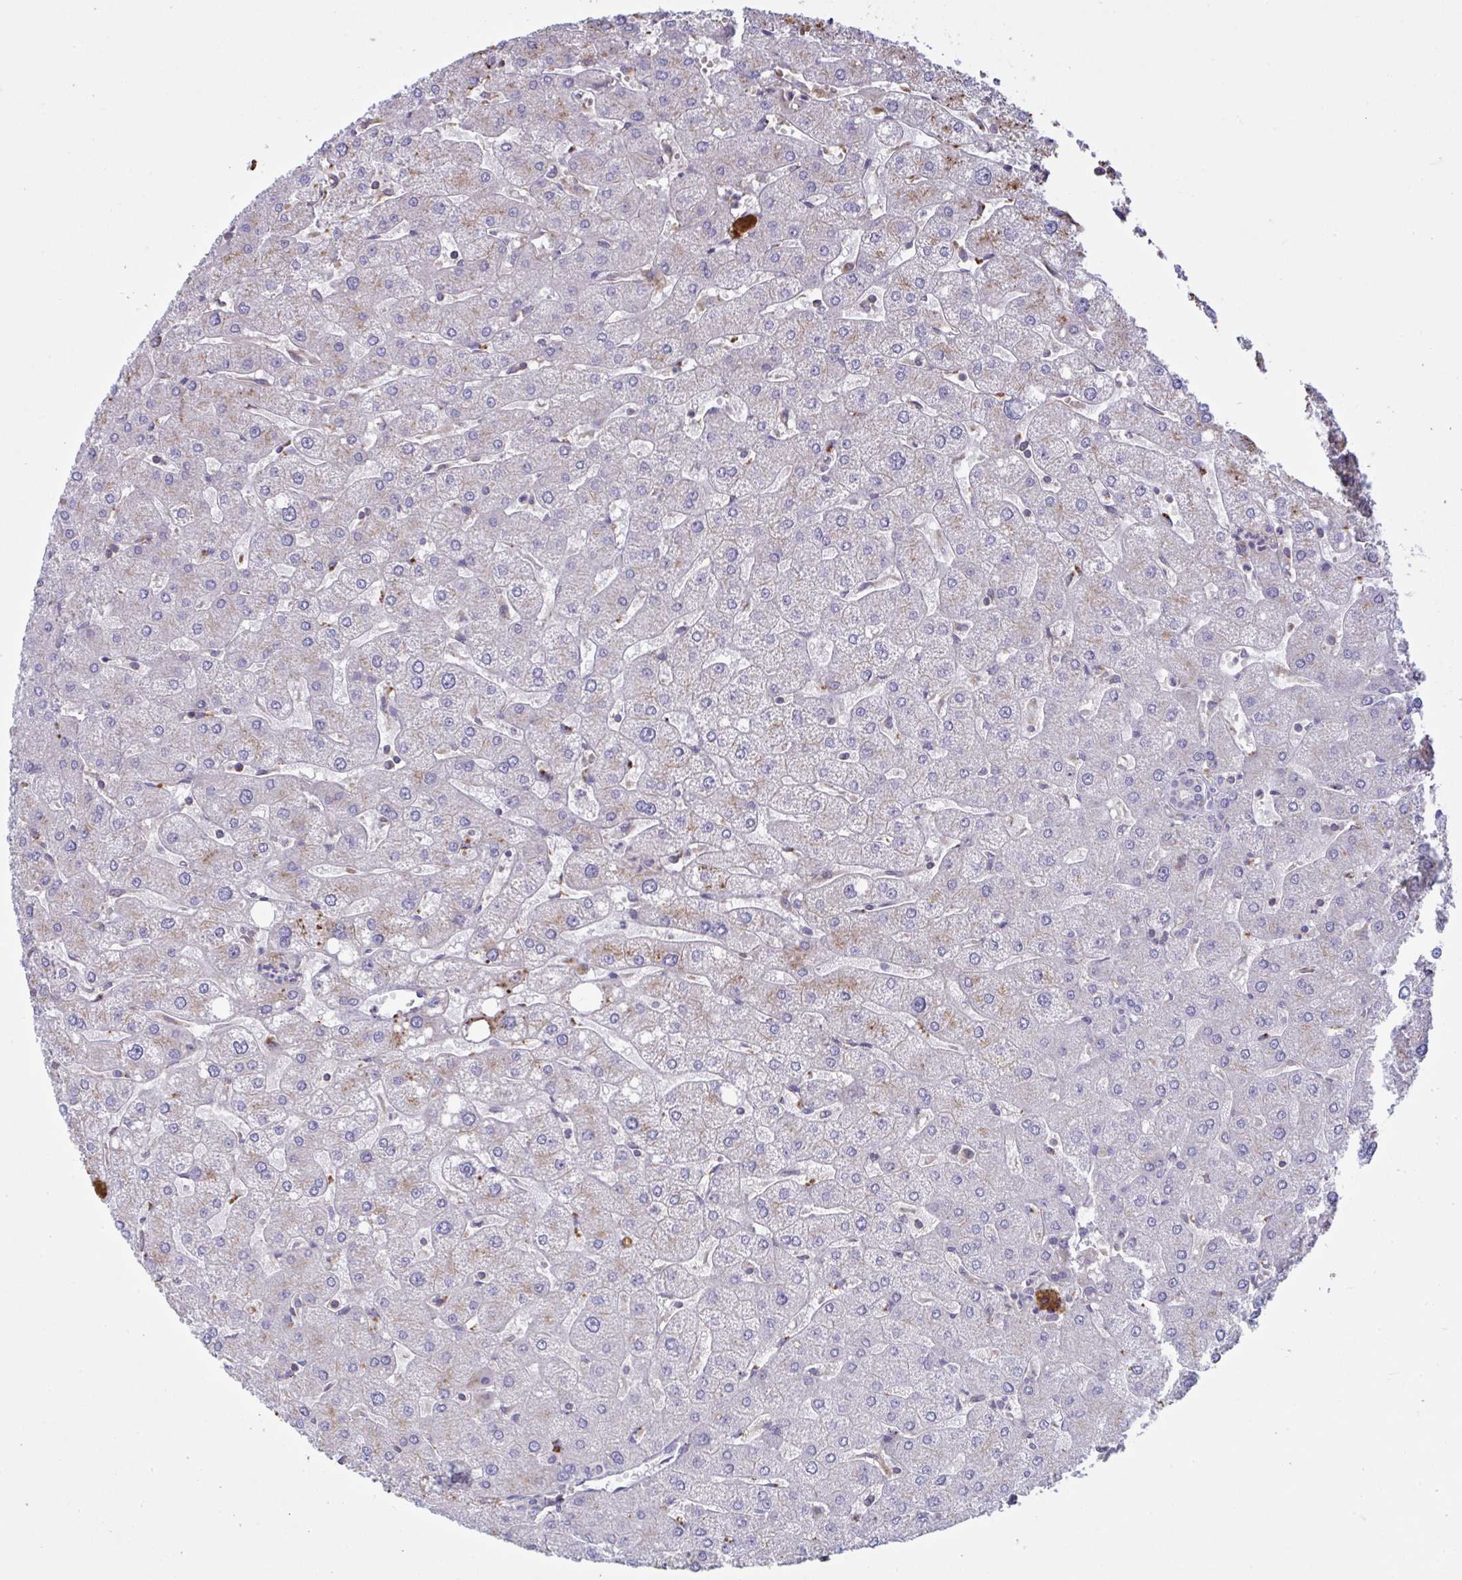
{"staining": {"intensity": "negative", "quantity": "none", "location": "none"}, "tissue": "liver", "cell_type": "Cholangiocytes", "image_type": "normal", "snomed": [{"axis": "morphology", "description": "Normal tissue, NOS"}, {"axis": "topography", "description": "Liver"}], "caption": "The histopathology image displays no significant positivity in cholangiocytes of liver. (Immunohistochemistry (ihc), brightfield microscopy, high magnification).", "gene": "MICOS10", "patient": {"sex": "male", "age": 67}}